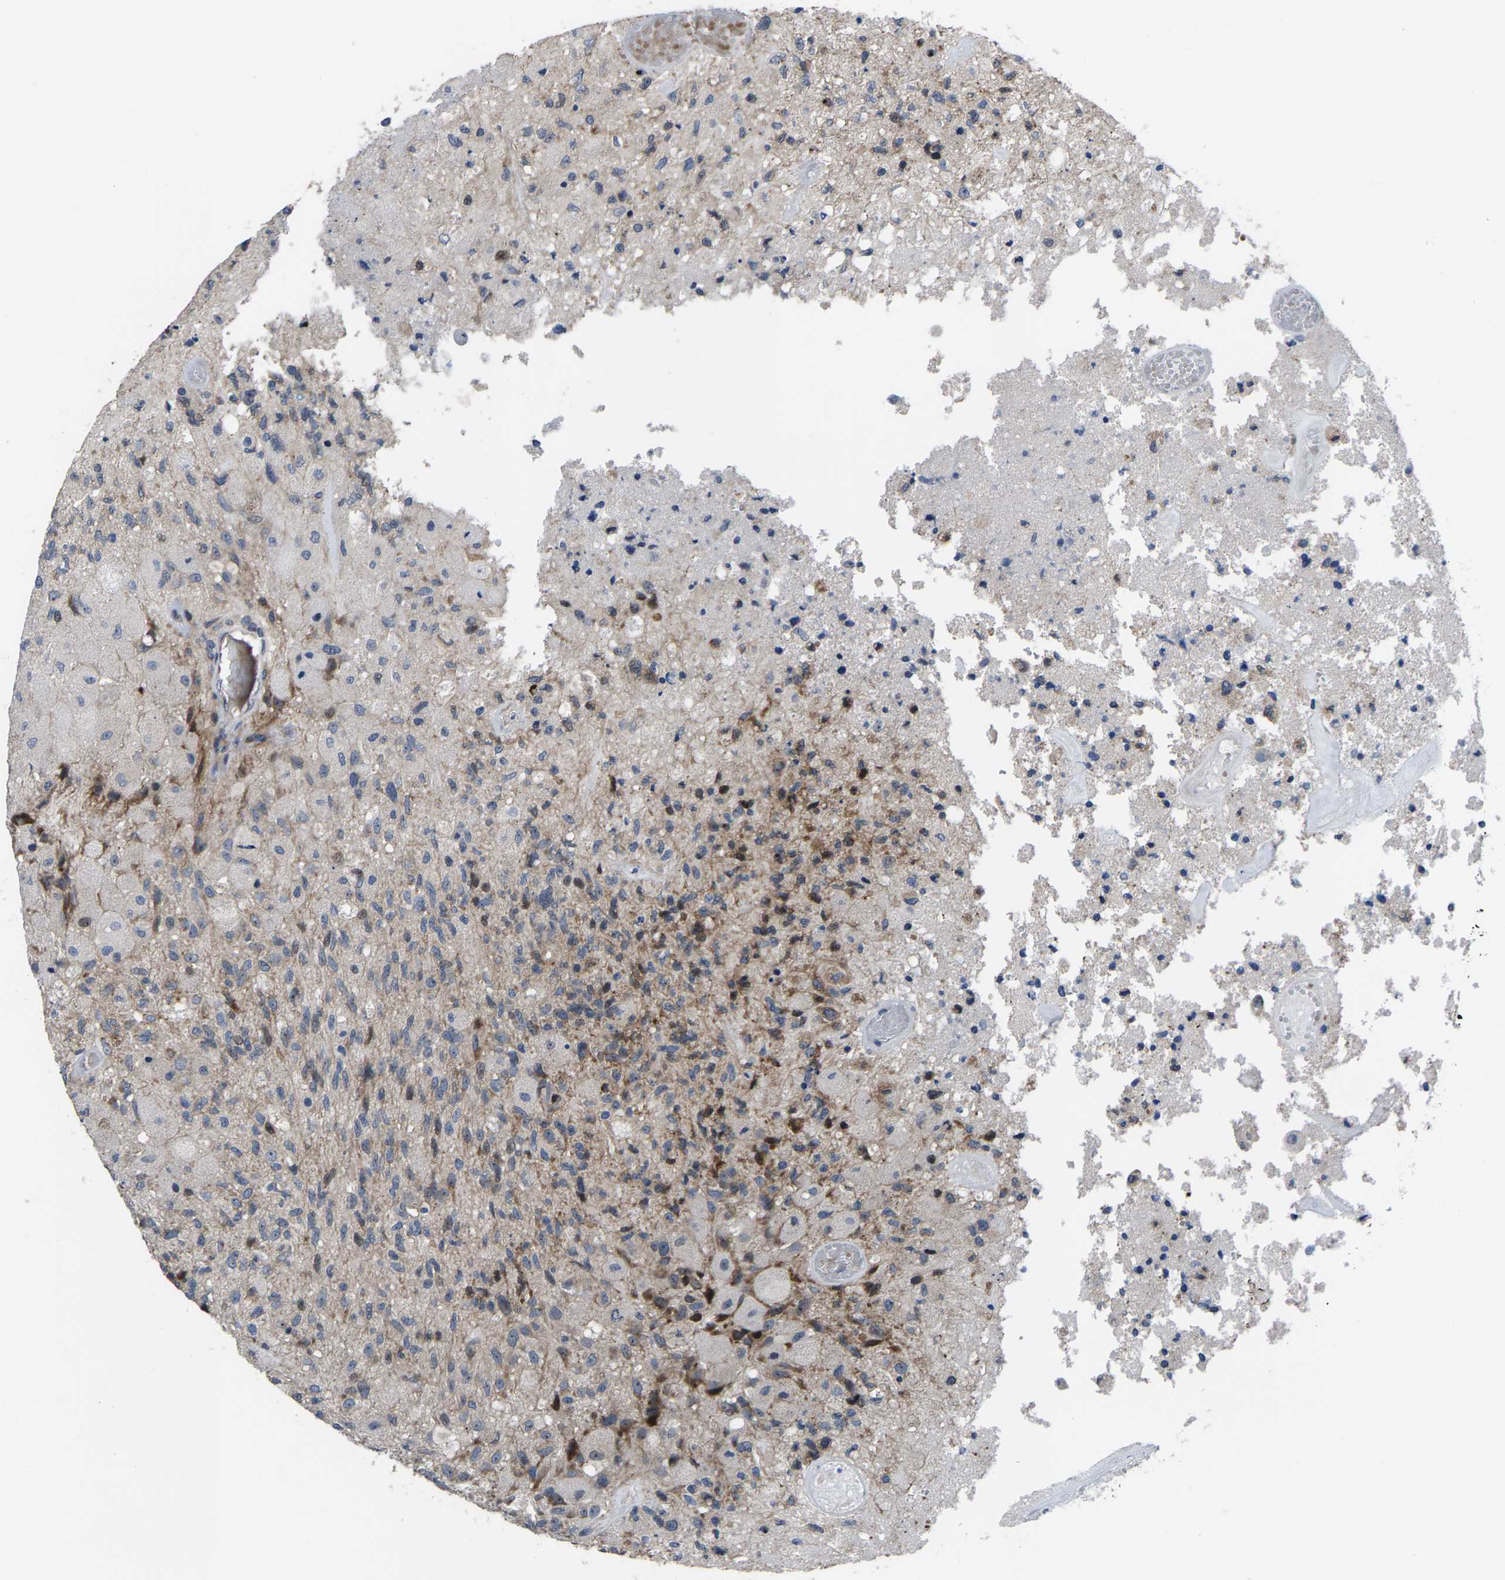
{"staining": {"intensity": "weak", "quantity": "<25%", "location": "cytoplasmic/membranous"}, "tissue": "glioma", "cell_type": "Tumor cells", "image_type": "cancer", "snomed": [{"axis": "morphology", "description": "Normal tissue, NOS"}, {"axis": "morphology", "description": "Glioma, malignant, High grade"}, {"axis": "topography", "description": "Cerebral cortex"}], "caption": "High power microscopy histopathology image of an IHC micrograph of malignant high-grade glioma, revealing no significant expression in tumor cells.", "gene": "HAUS6", "patient": {"sex": "male", "age": 77}}